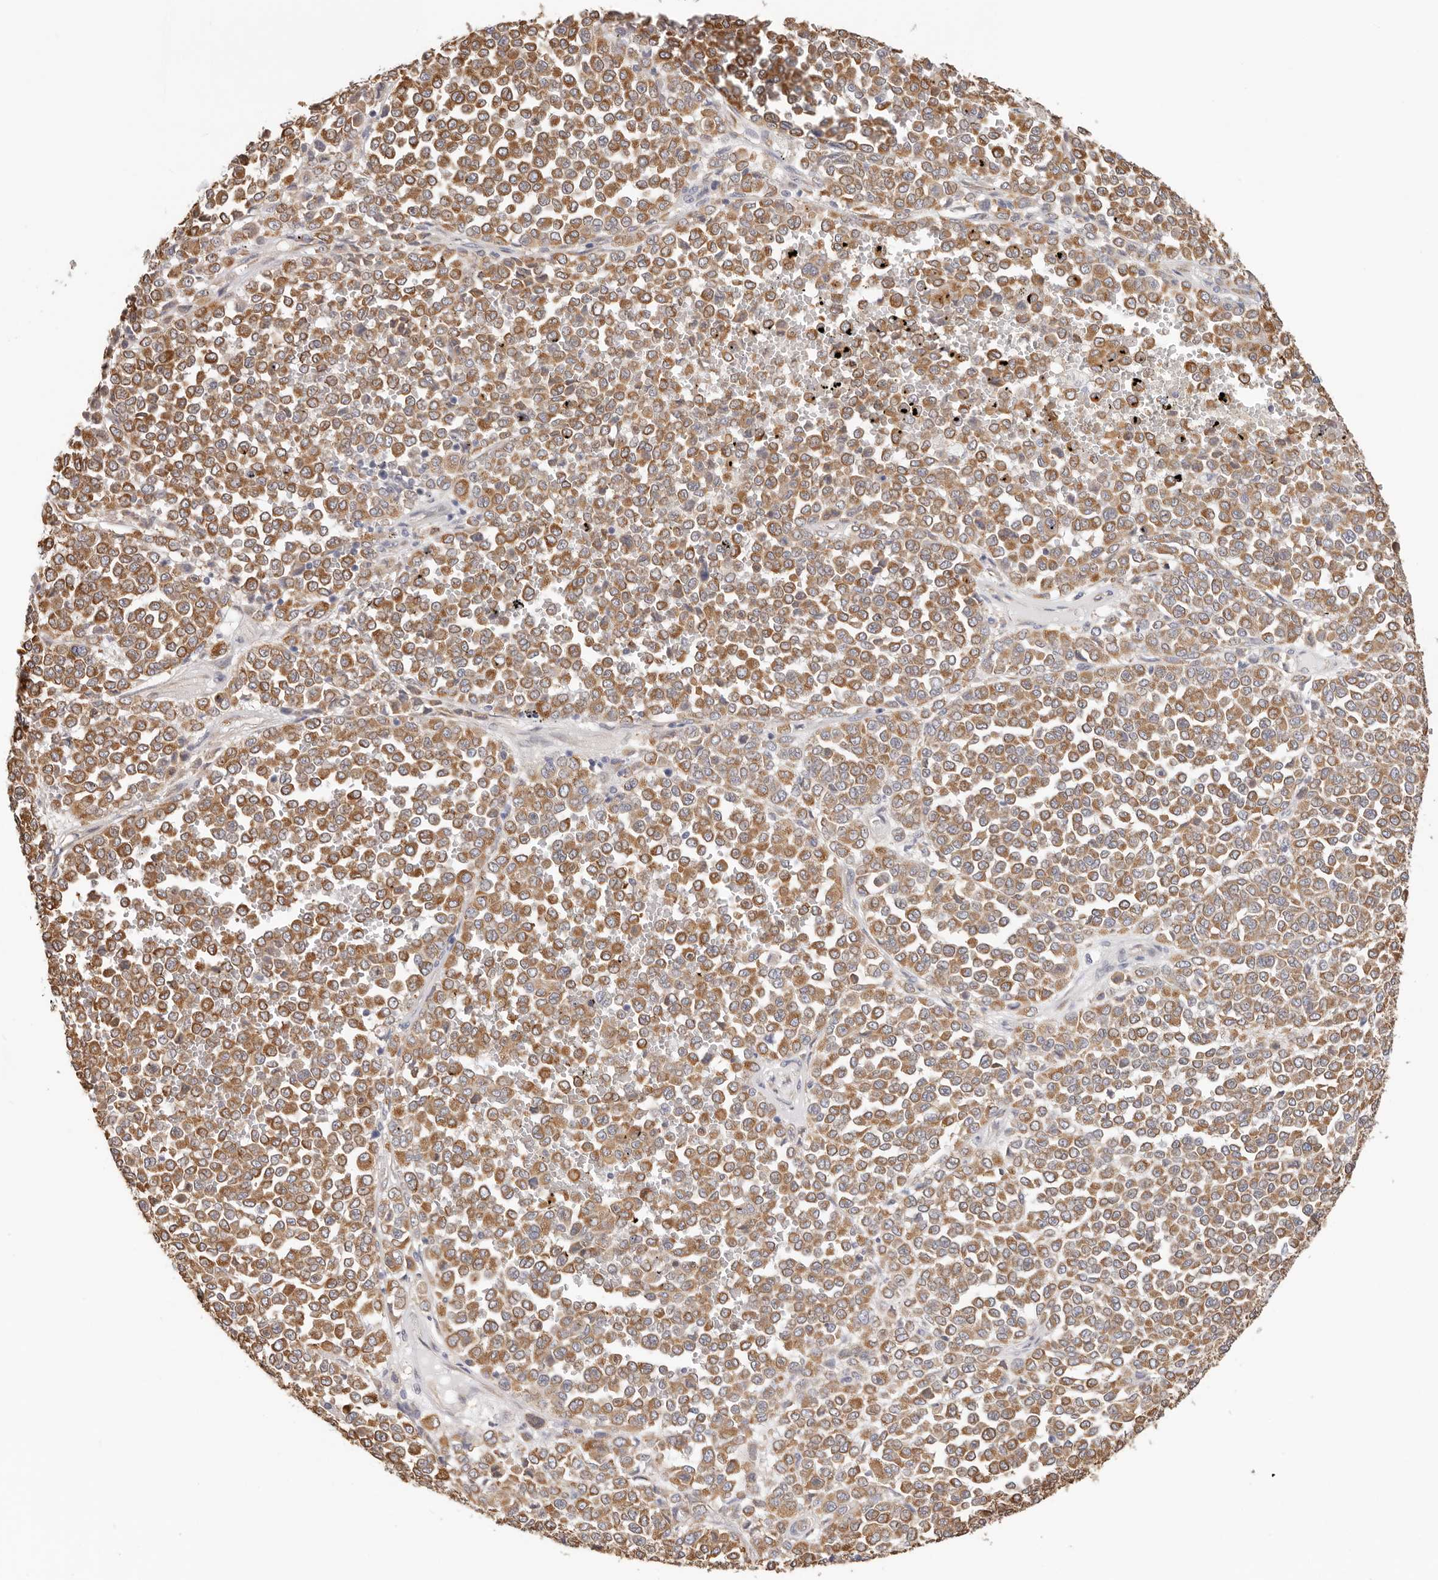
{"staining": {"intensity": "moderate", "quantity": ">75%", "location": "cytoplasmic/membranous"}, "tissue": "melanoma", "cell_type": "Tumor cells", "image_type": "cancer", "snomed": [{"axis": "morphology", "description": "Malignant melanoma, Metastatic site"}, {"axis": "topography", "description": "Pancreas"}], "caption": "There is medium levels of moderate cytoplasmic/membranous positivity in tumor cells of malignant melanoma (metastatic site), as demonstrated by immunohistochemical staining (brown color).", "gene": "AFDN", "patient": {"sex": "female", "age": 30}}